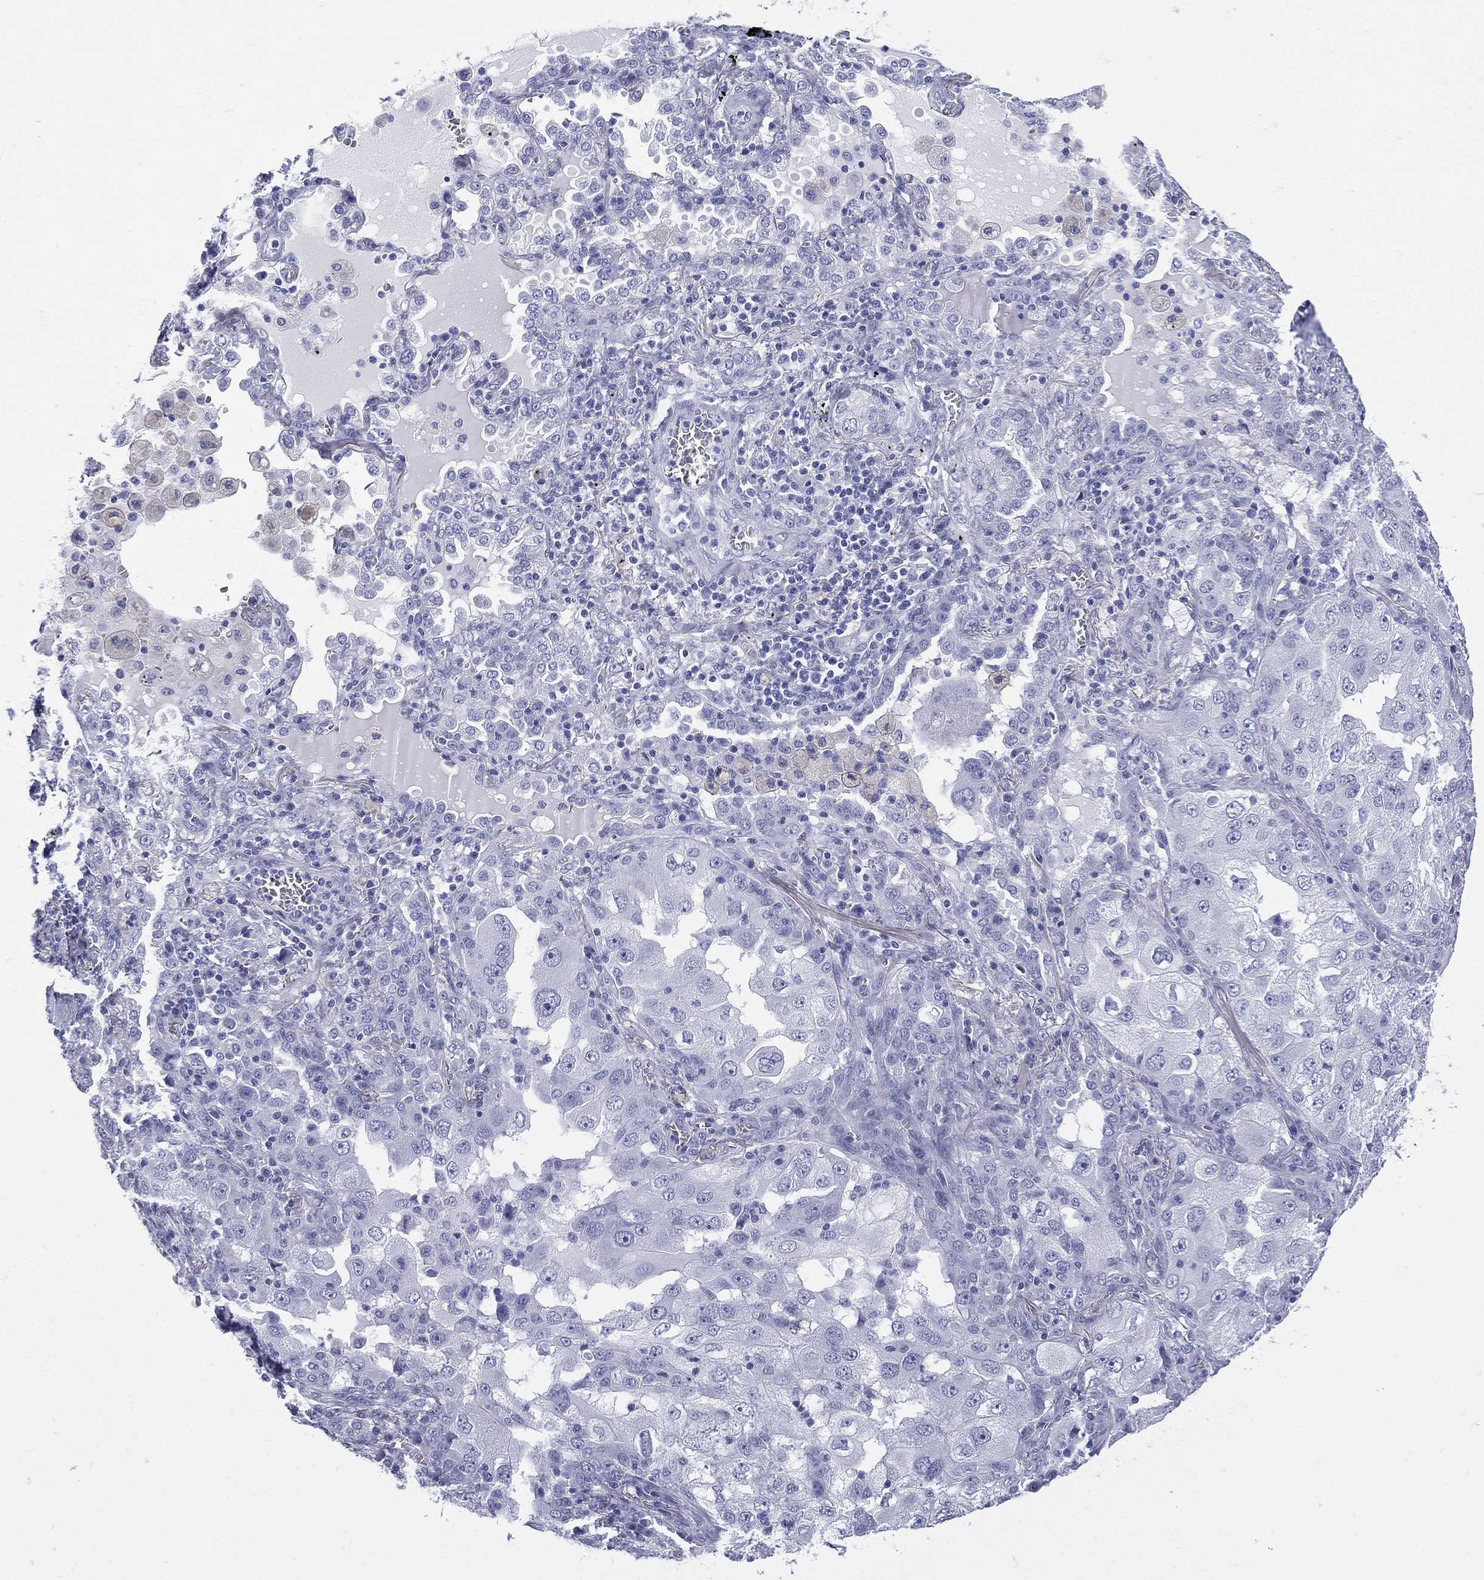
{"staining": {"intensity": "negative", "quantity": "none", "location": "none"}, "tissue": "lung cancer", "cell_type": "Tumor cells", "image_type": "cancer", "snomed": [{"axis": "morphology", "description": "Adenocarcinoma, NOS"}, {"axis": "topography", "description": "Lung"}], "caption": "Lung adenocarcinoma was stained to show a protein in brown. There is no significant positivity in tumor cells.", "gene": "ETNPPL", "patient": {"sex": "female", "age": 61}}